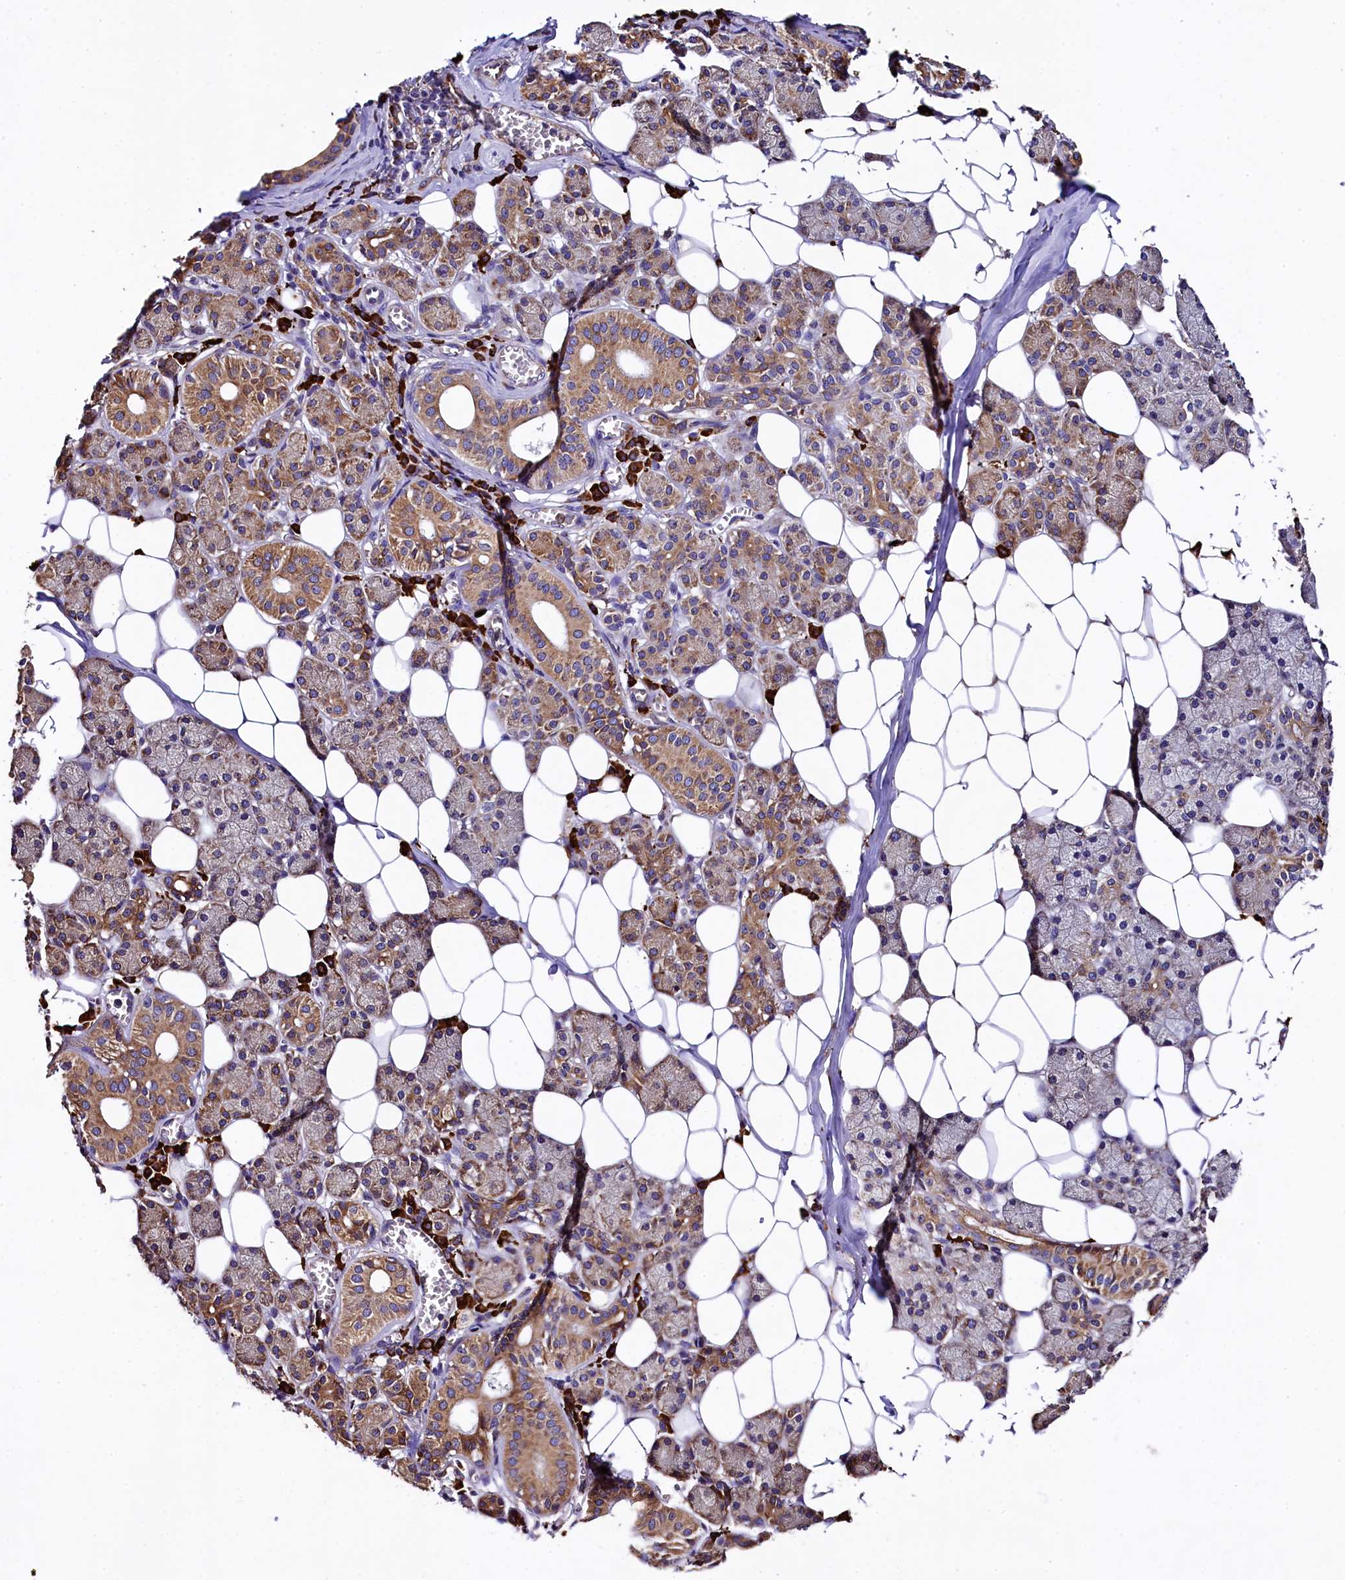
{"staining": {"intensity": "strong", "quantity": "25%-75%", "location": "cytoplasmic/membranous"}, "tissue": "salivary gland", "cell_type": "Glandular cells", "image_type": "normal", "snomed": [{"axis": "morphology", "description": "Normal tissue, NOS"}, {"axis": "topography", "description": "Salivary gland"}], "caption": "This photomicrograph displays immunohistochemistry staining of unremarkable human salivary gland, with high strong cytoplasmic/membranous positivity in about 25%-75% of glandular cells.", "gene": "CAPS2", "patient": {"sex": "female", "age": 33}}